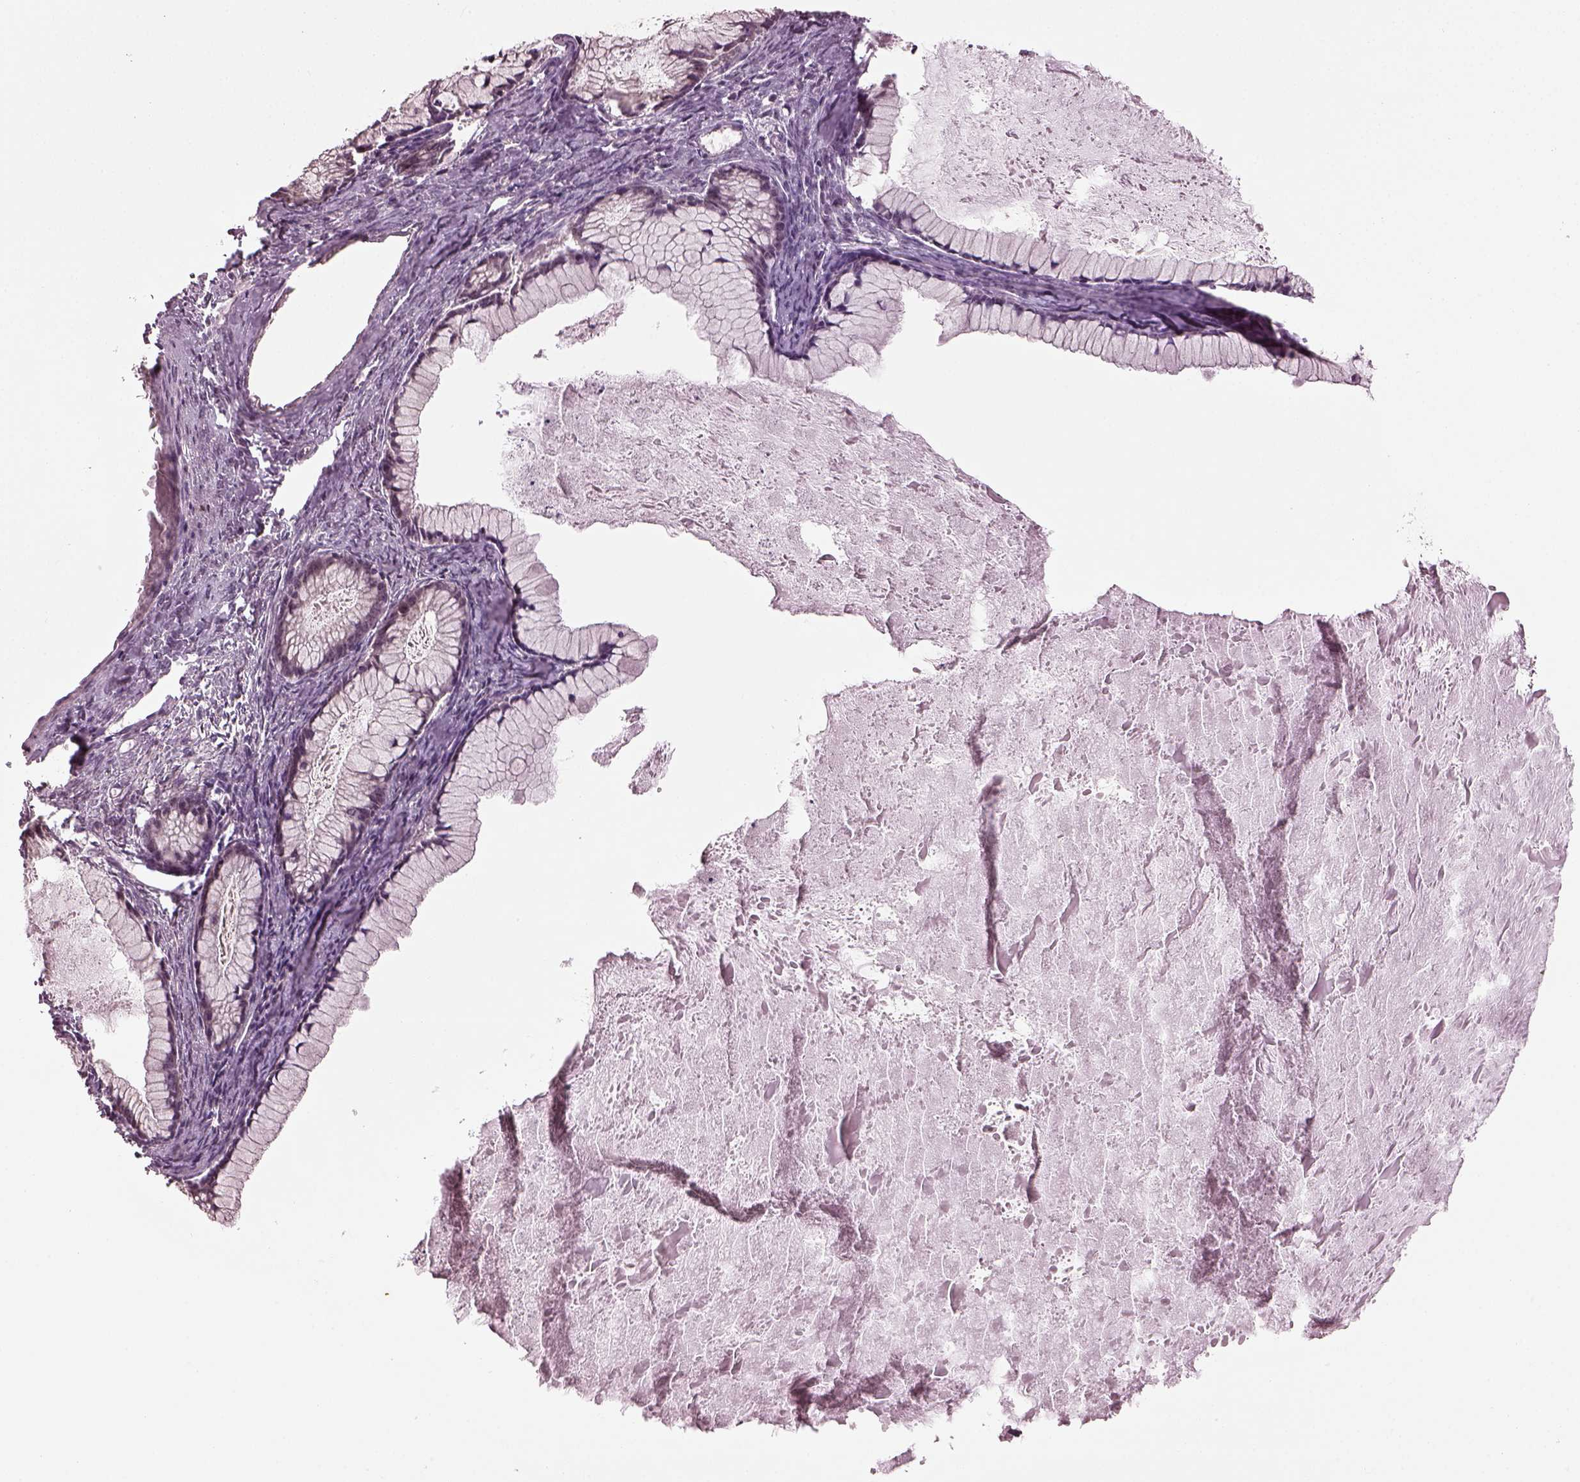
{"staining": {"intensity": "negative", "quantity": "none", "location": "none"}, "tissue": "ovarian cancer", "cell_type": "Tumor cells", "image_type": "cancer", "snomed": [{"axis": "morphology", "description": "Cystadenocarcinoma, mucinous, NOS"}, {"axis": "topography", "description": "Ovary"}], "caption": "Human ovarian cancer stained for a protein using IHC displays no expression in tumor cells.", "gene": "GNRH1", "patient": {"sex": "female", "age": 41}}